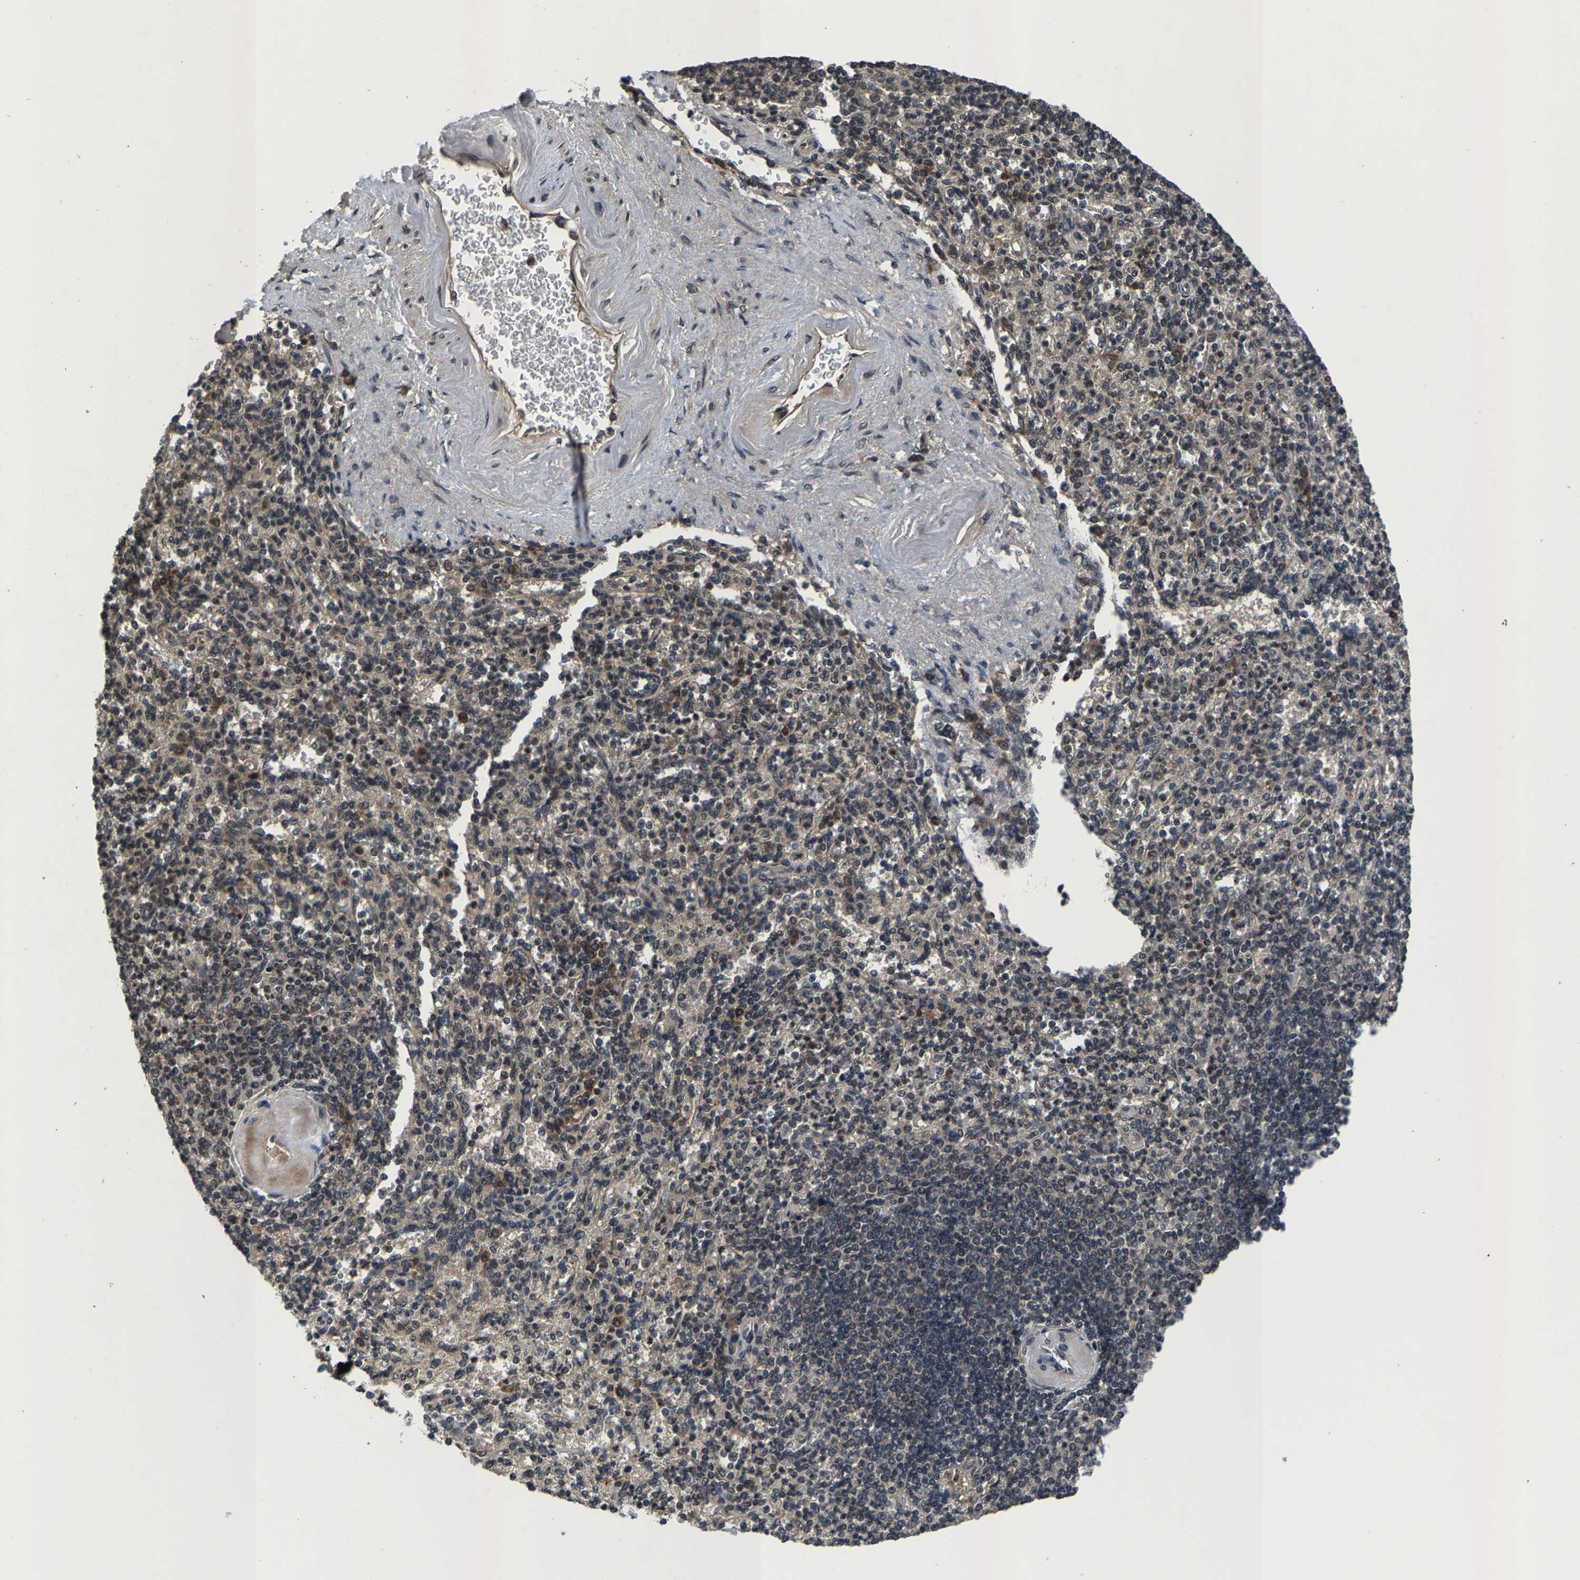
{"staining": {"intensity": "weak", "quantity": "<25%", "location": "nuclear"}, "tissue": "spleen", "cell_type": "Cells in red pulp", "image_type": "normal", "snomed": [{"axis": "morphology", "description": "Normal tissue, NOS"}, {"axis": "topography", "description": "Spleen"}], "caption": "Spleen stained for a protein using immunohistochemistry reveals no staining cells in red pulp.", "gene": "HUWE1", "patient": {"sex": "female", "age": 74}}